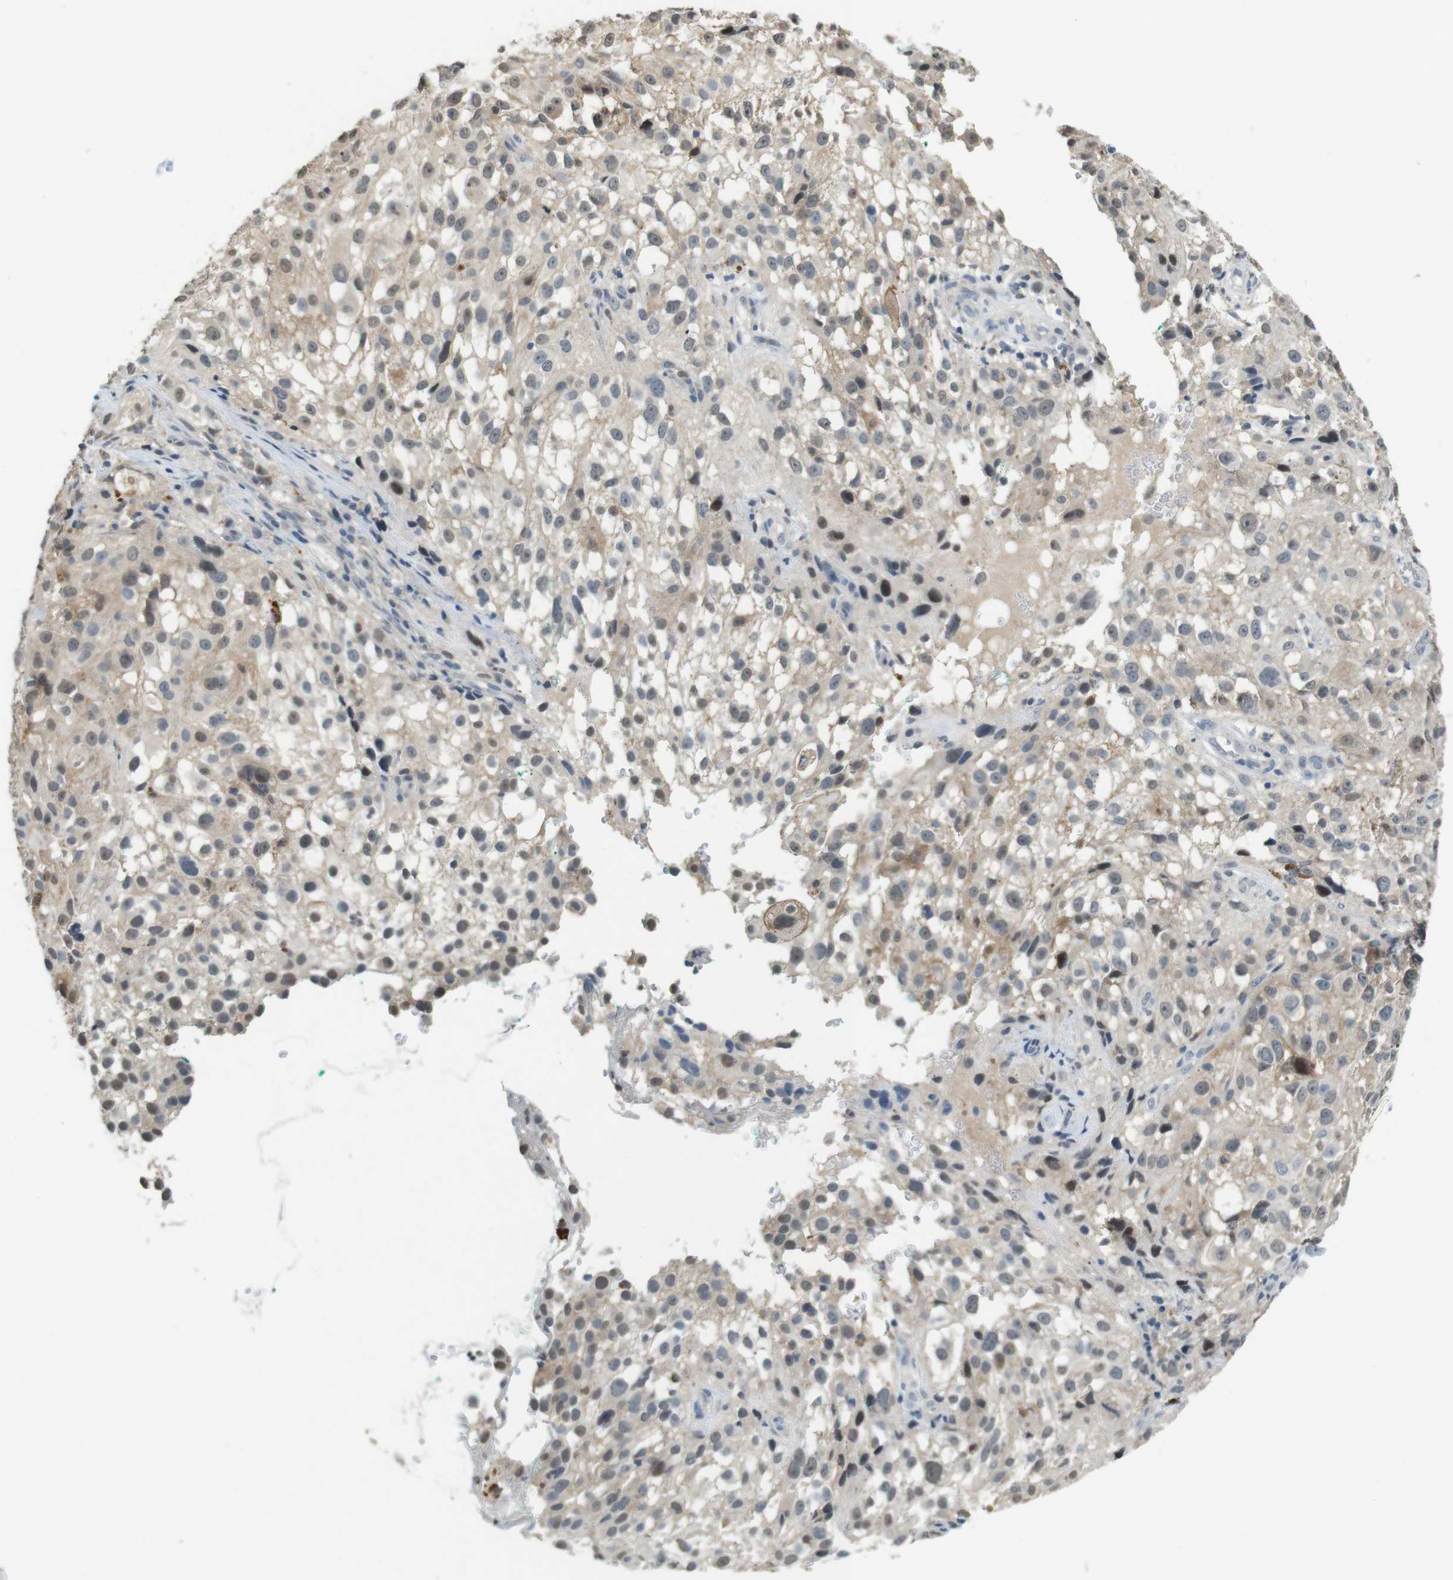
{"staining": {"intensity": "weak", "quantity": "25%-75%", "location": "cytoplasmic/membranous,nuclear"}, "tissue": "melanoma", "cell_type": "Tumor cells", "image_type": "cancer", "snomed": [{"axis": "morphology", "description": "Necrosis, NOS"}, {"axis": "morphology", "description": "Malignant melanoma, NOS"}, {"axis": "topography", "description": "Skin"}], "caption": "High-magnification brightfield microscopy of malignant melanoma stained with DAB (brown) and counterstained with hematoxylin (blue). tumor cells exhibit weak cytoplasmic/membranous and nuclear positivity is identified in about25%-75% of cells.", "gene": "CDK14", "patient": {"sex": "female", "age": 87}}